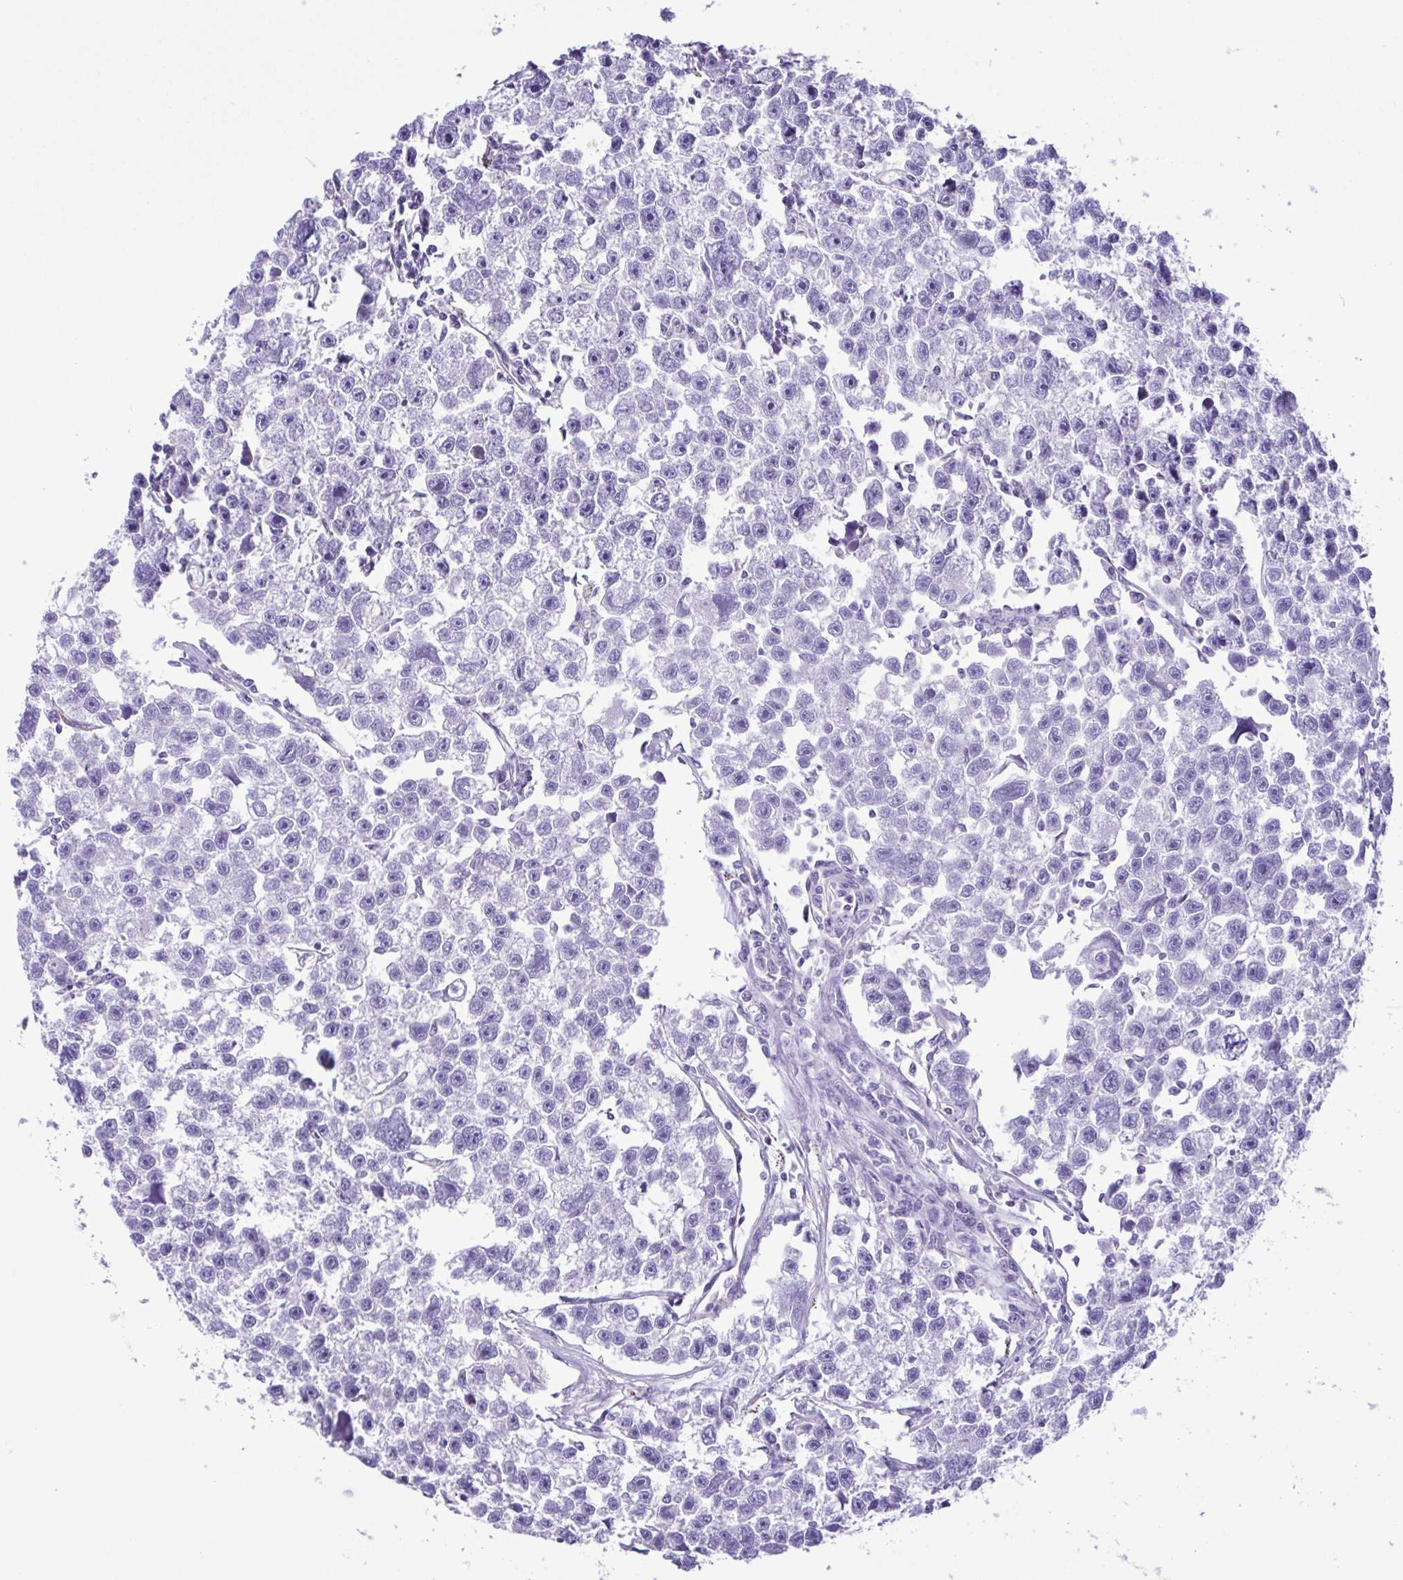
{"staining": {"intensity": "negative", "quantity": "none", "location": "none"}, "tissue": "testis cancer", "cell_type": "Tumor cells", "image_type": "cancer", "snomed": [{"axis": "morphology", "description": "Seminoma, NOS"}, {"axis": "topography", "description": "Testis"}], "caption": "An IHC micrograph of testis seminoma is shown. There is no staining in tumor cells of testis seminoma.", "gene": "CYP17A1", "patient": {"sex": "male", "age": 26}}